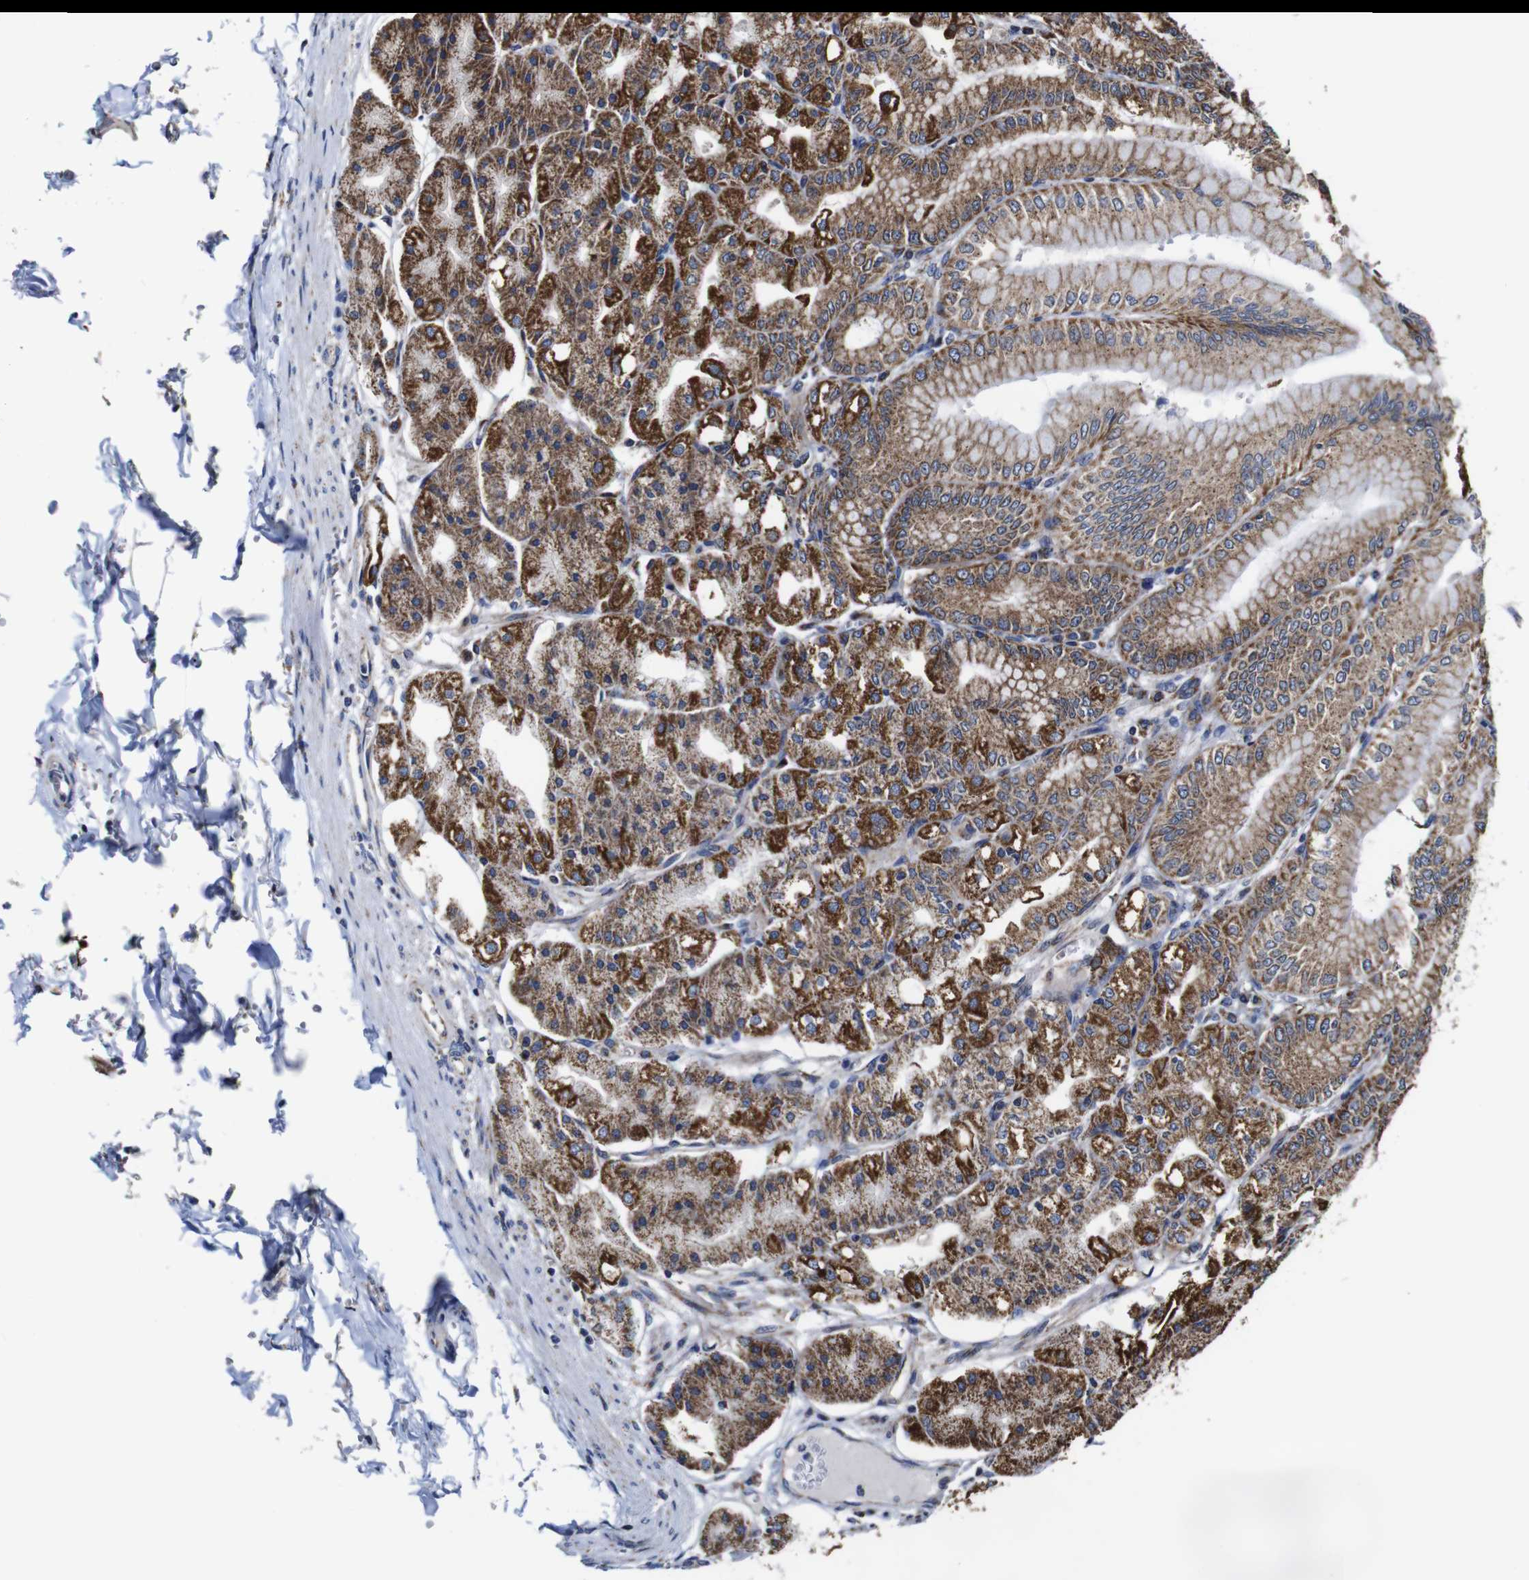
{"staining": {"intensity": "strong", "quantity": ">75%", "location": "cytoplasmic/membranous"}, "tissue": "stomach", "cell_type": "Glandular cells", "image_type": "normal", "snomed": [{"axis": "morphology", "description": "Normal tissue, NOS"}, {"axis": "topography", "description": "Stomach, lower"}], "caption": "Approximately >75% of glandular cells in normal stomach display strong cytoplasmic/membranous protein expression as visualized by brown immunohistochemical staining.", "gene": "C17orf80", "patient": {"sex": "male", "age": 71}}